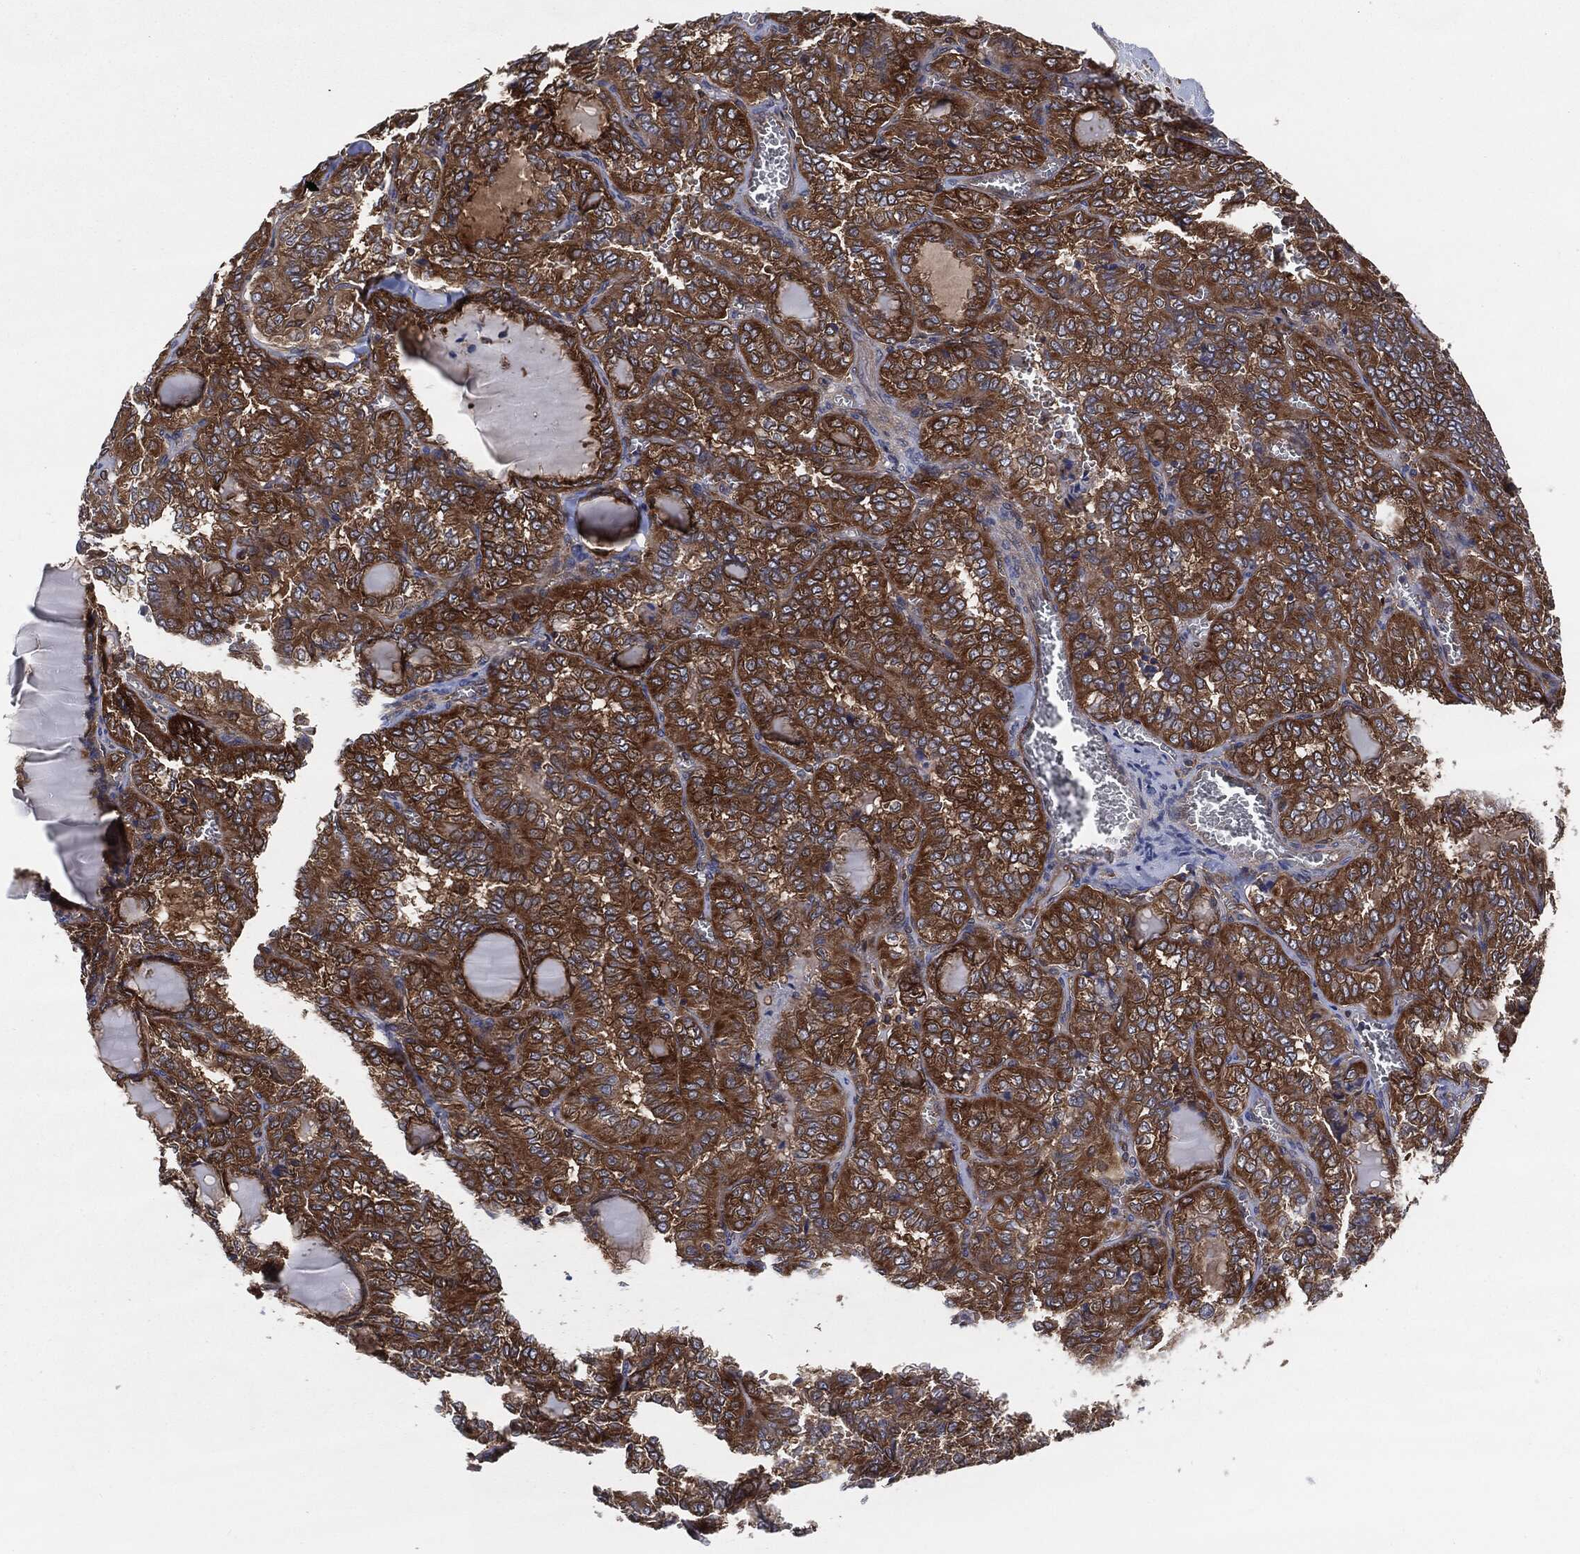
{"staining": {"intensity": "strong", "quantity": ">75%", "location": "cytoplasmic/membranous"}, "tissue": "thyroid cancer", "cell_type": "Tumor cells", "image_type": "cancer", "snomed": [{"axis": "morphology", "description": "Papillary adenocarcinoma, NOS"}, {"axis": "topography", "description": "Thyroid gland"}], "caption": "The image shows a brown stain indicating the presence of a protein in the cytoplasmic/membranous of tumor cells in thyroid papillary adenocarcinoma. (DAB (3,3'-diaminobenzidine) IHC with brightfield microscopy, high magnification).", "gene": "XPNPEP1", "patient": {"sex": "female", "age": 41}}